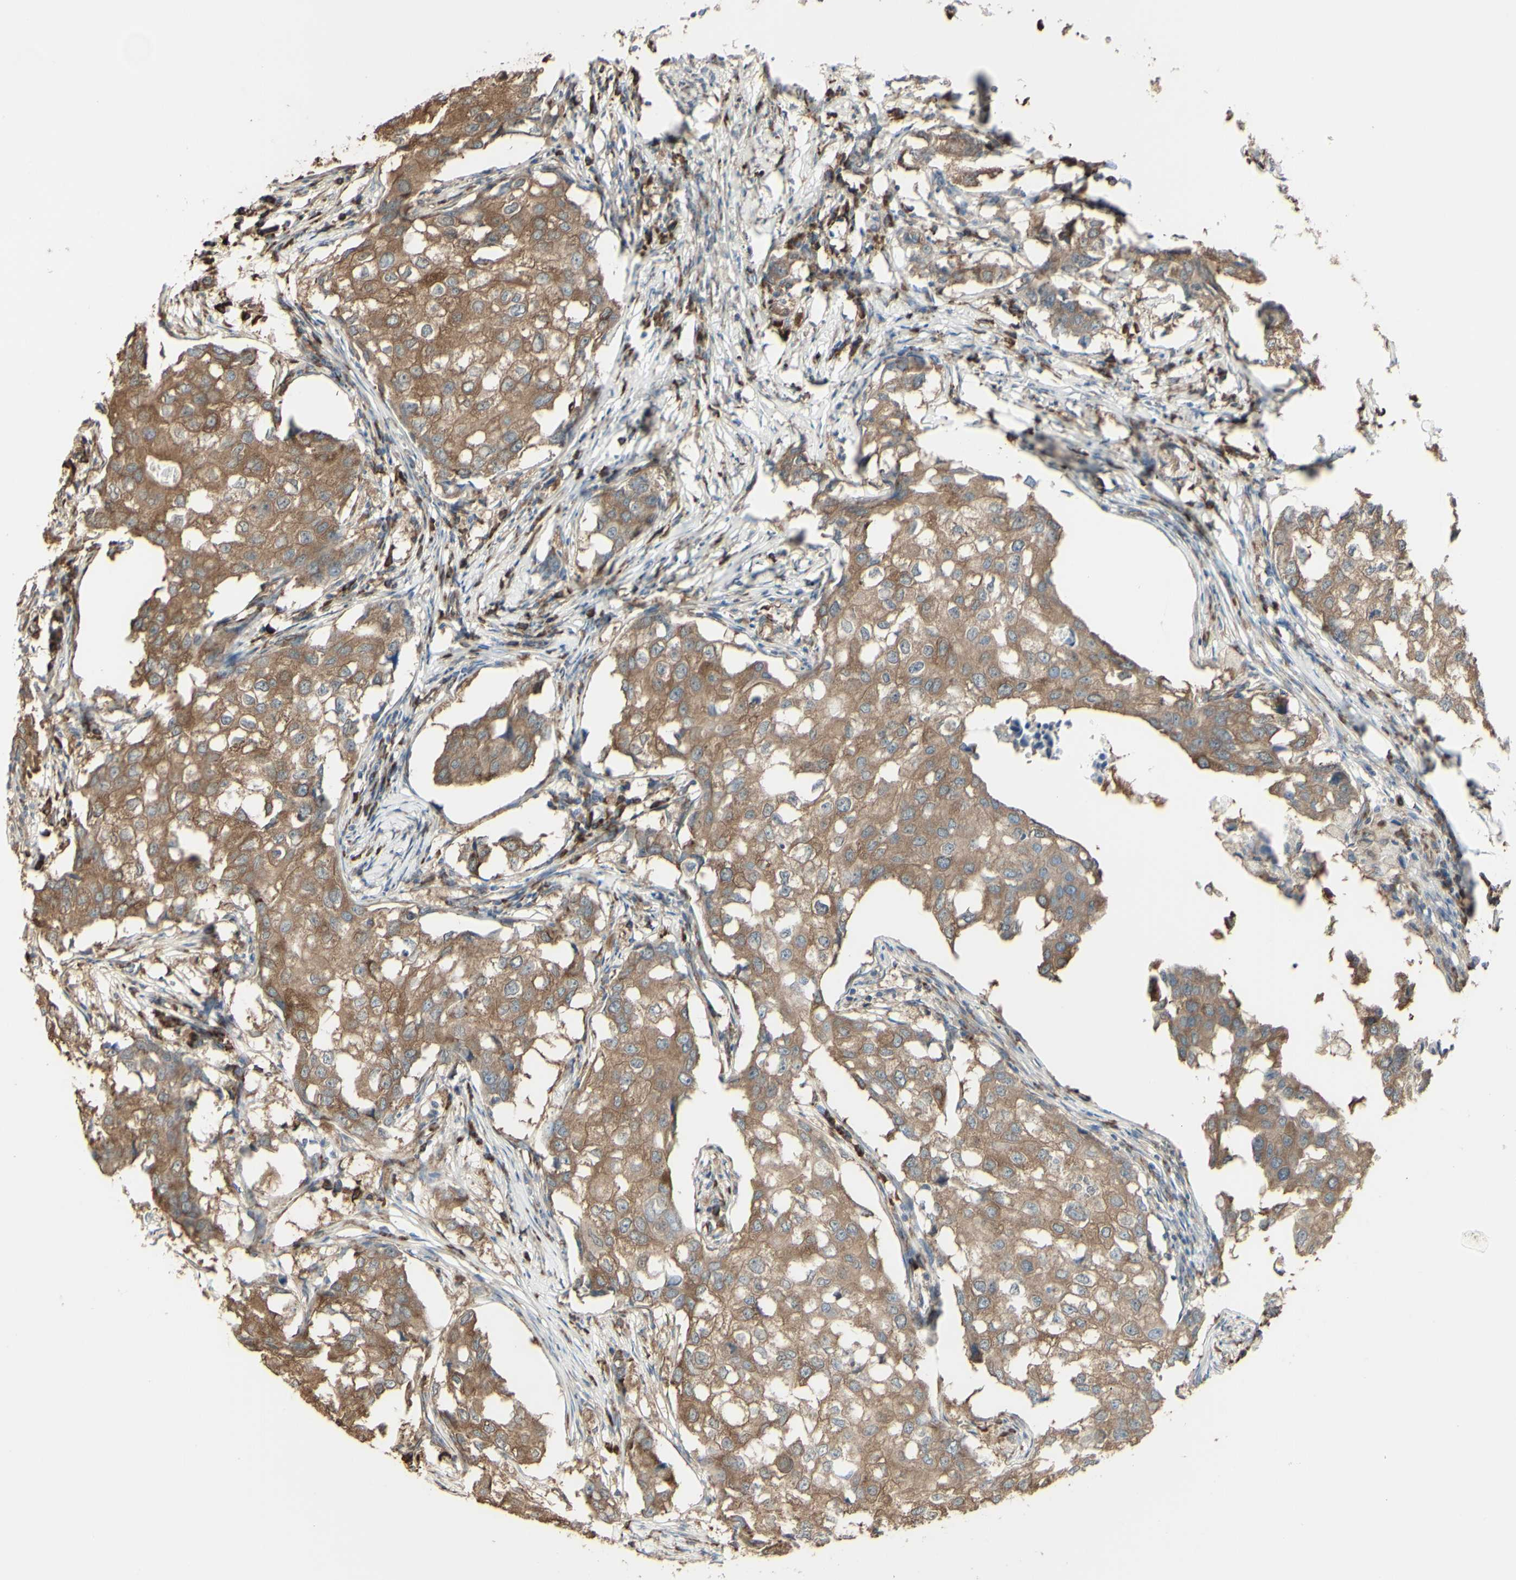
{"staining": {"intensity": "moderate", "quantity": ">75%", "location": "cytoplasmic/membranous"}, "tissue": "breast cancer", "cell_type": "Tumor cells", "image_type": "cancer", "snomed": [{"axis": "morphology", "description": "Duct carcinoma"}, {"axis": "topography", "description": "Breast"}], "caption": "A histopathology image of human breast cancer stained for a protein demonstrates moderate cytoplasmic/membranous brown staining in tumor cells.", "gene": "EEF1B2", "patient": {"sex": "female", "age": 27}}